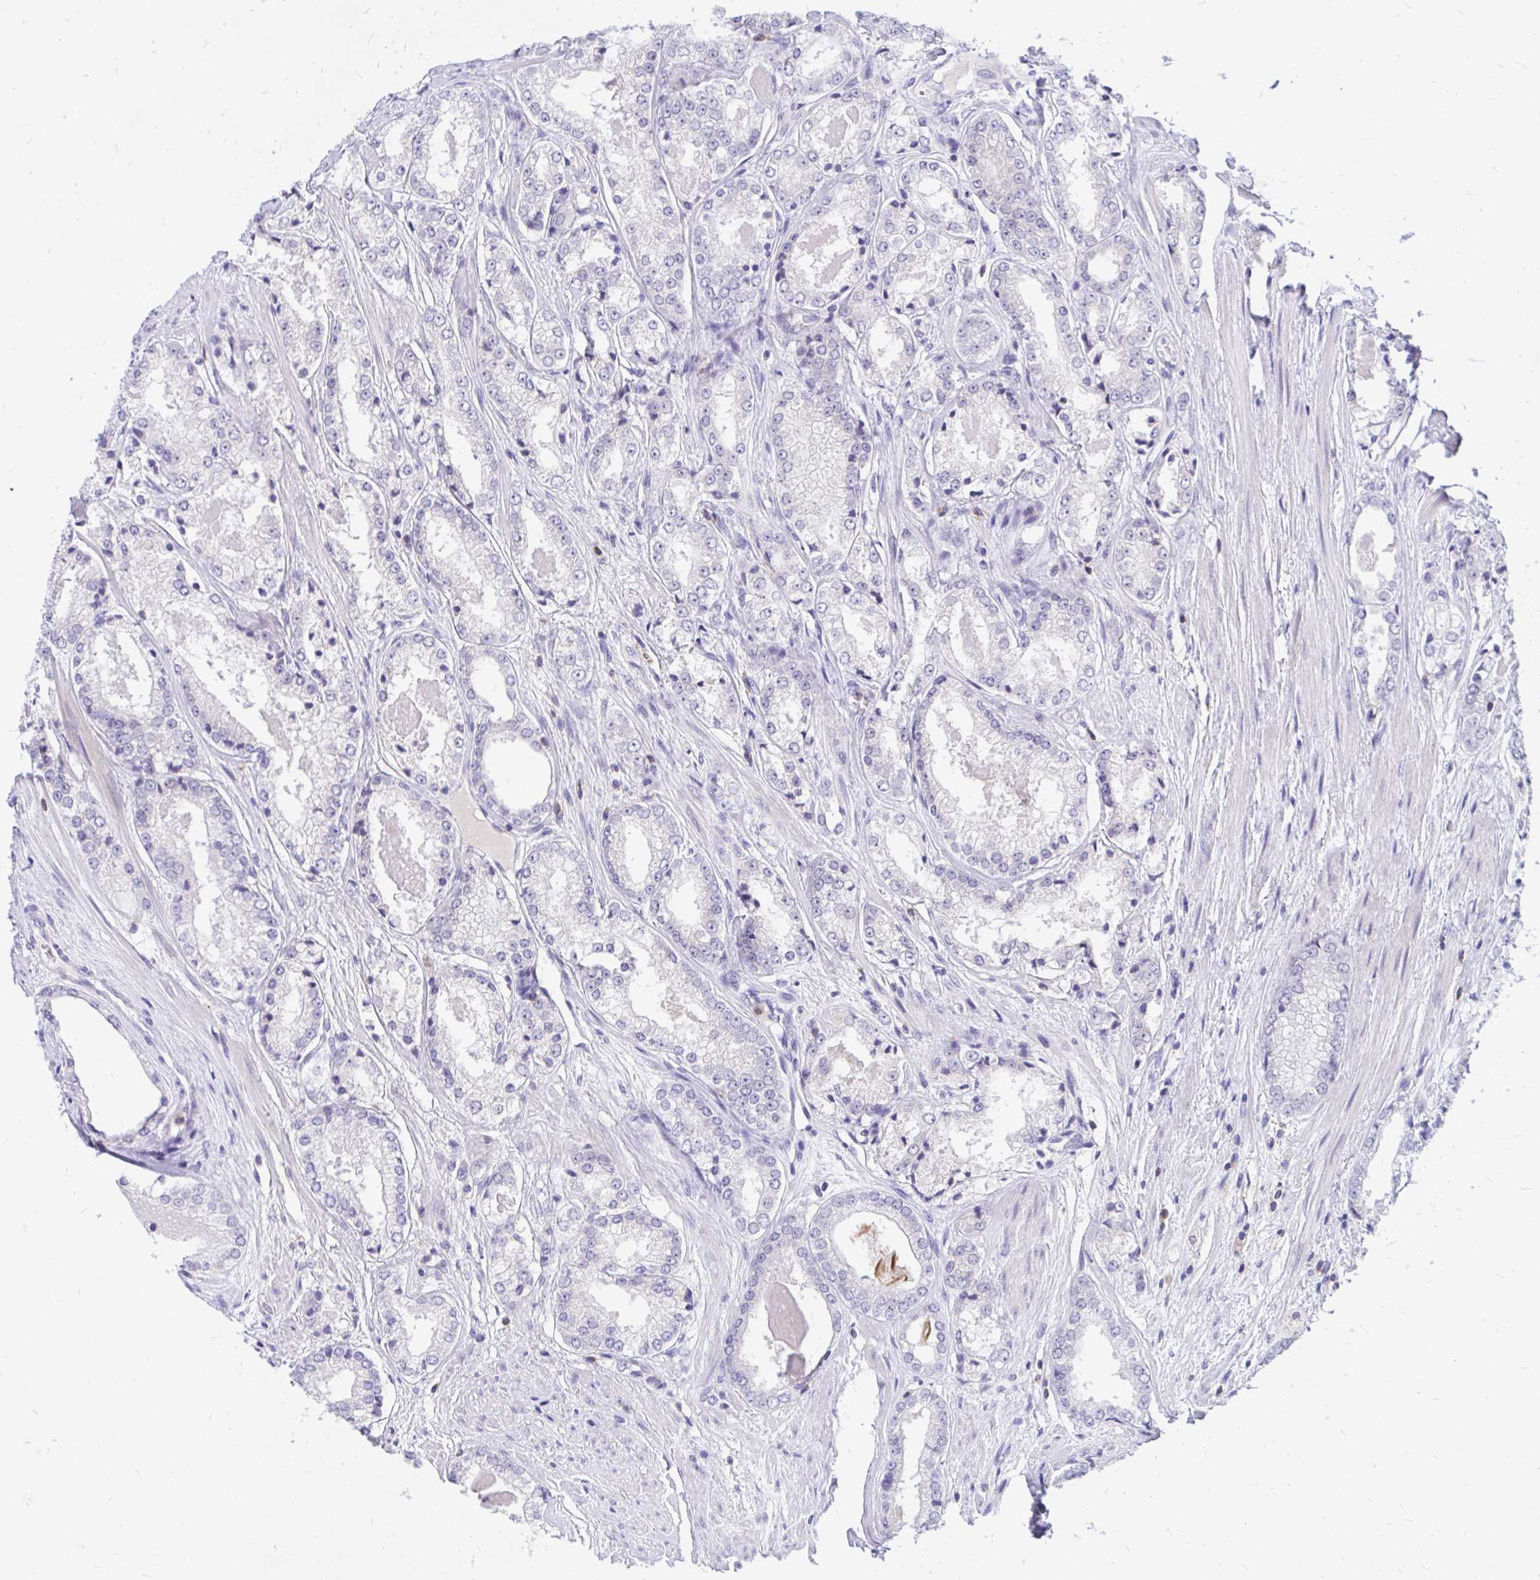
{"staining": {"intensity": "negative", "quantity": "none", "location": "none"}, "tissue": "prostate cancer", "cell_type": "Tumor cells", "image_type": "cancer", "snomed": [{"axis": "morphology", "description": "Adenocarcinoma, NOS"}, {"axis": "morphology", "description": "Adenocarcinoma, Low grade"}, {"axis": "topography", "description": "Prostate"}], "caption": "This is a image of immunohistochemistry staining of prostate adenocarcinoma, which shows no positivity in tumor cells. (IHC, brightfield microscopy, high magnification).", "gene": "CXCL8", "patient": {"sex": "male", "age": 68}}